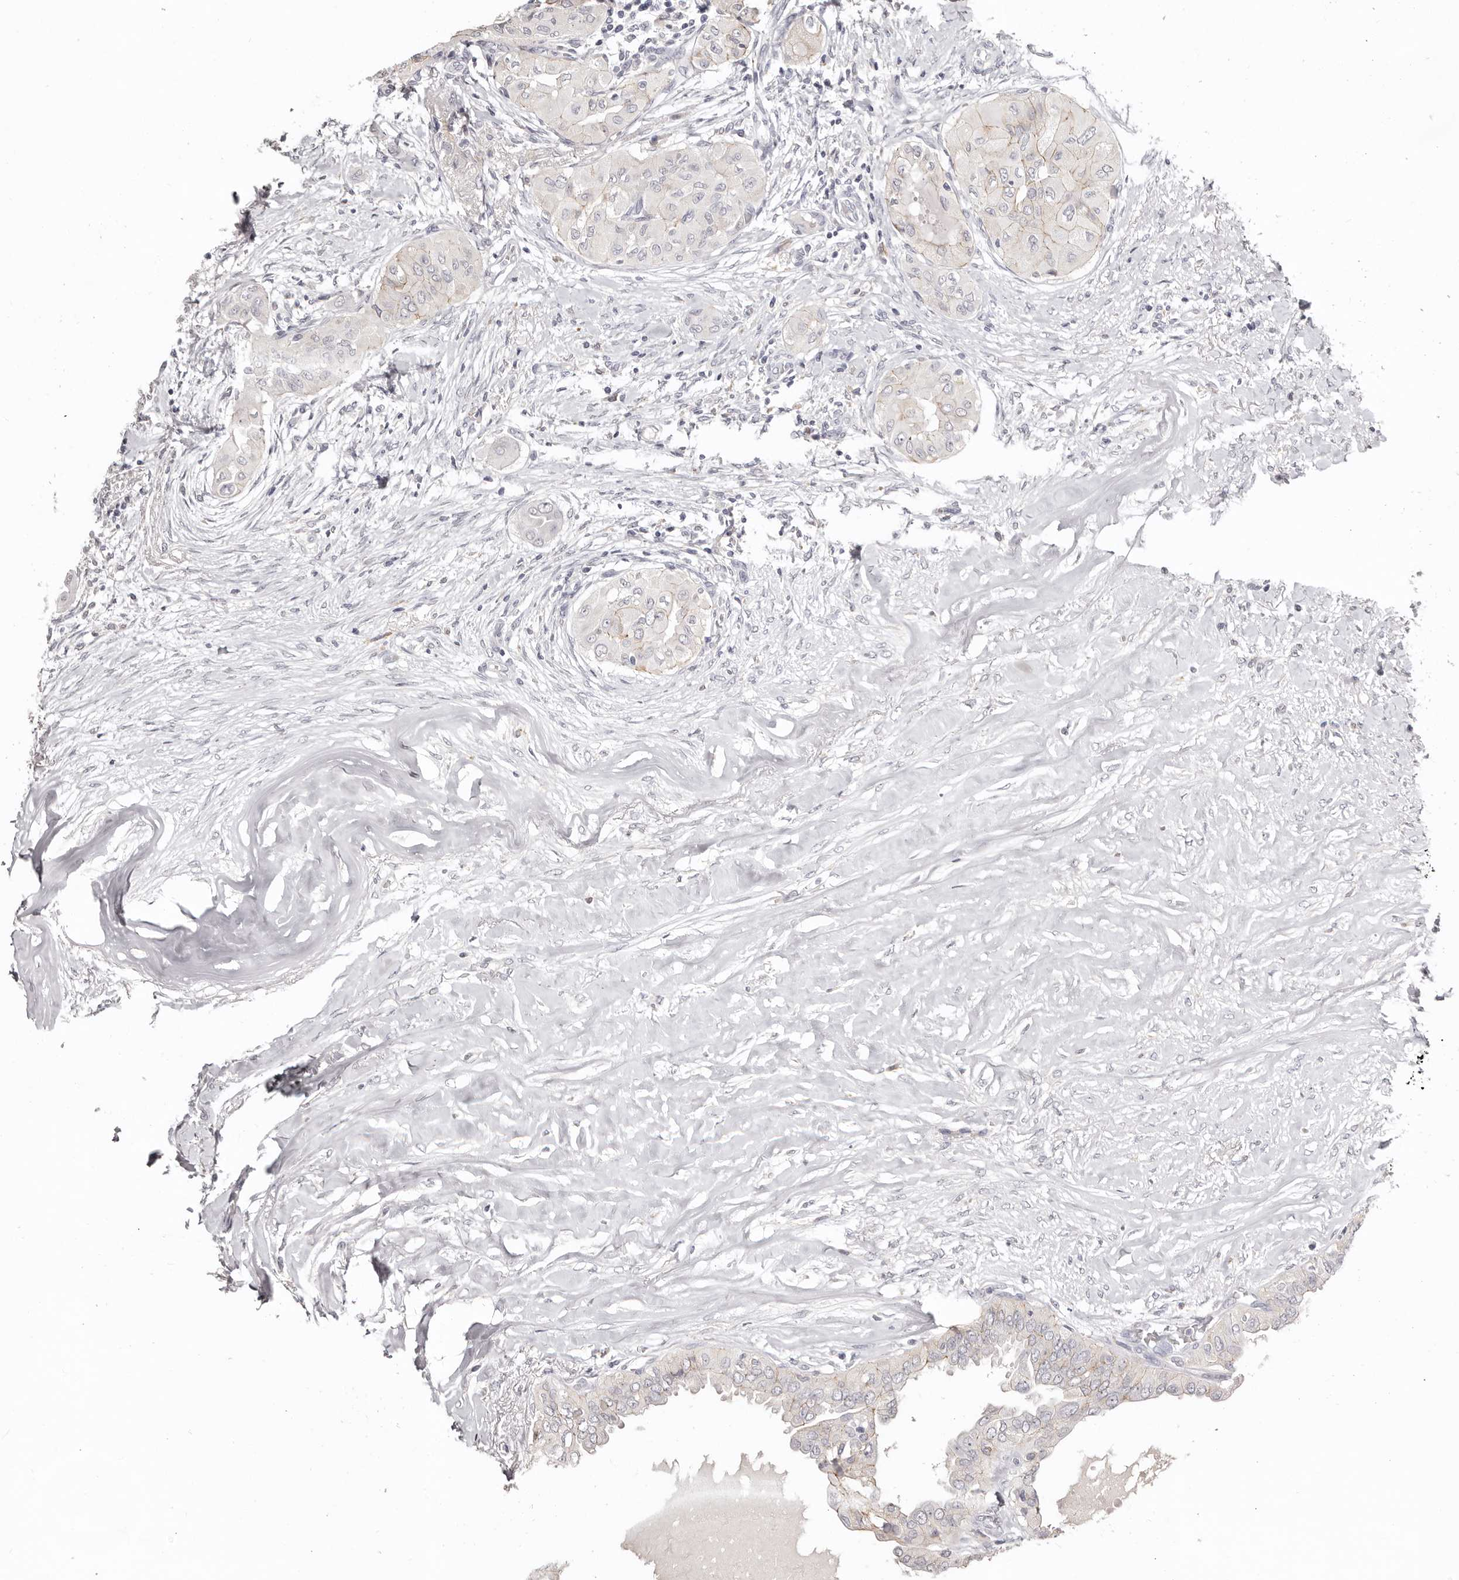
{"staining": {"intensity": "negative", "quantity": "none", "location": "none"}, "tissue": "thyroid cancer", "cell_type": "Tumor cells", "image_type": "cancer", "snomed": [{"axis": "morphology", "description": "Papillary adenocarcinoma, NOS"}, {"axis": "topography", "description": "Thyroid gland"}], "caption": "Immunohistochemistry (IHC) of human thyroid cancer (papillary adenocarcinoma) displays no staining in tumor cells.", "gene": "PCDHB6", "patient": {"sex": "female", "age": 59}}